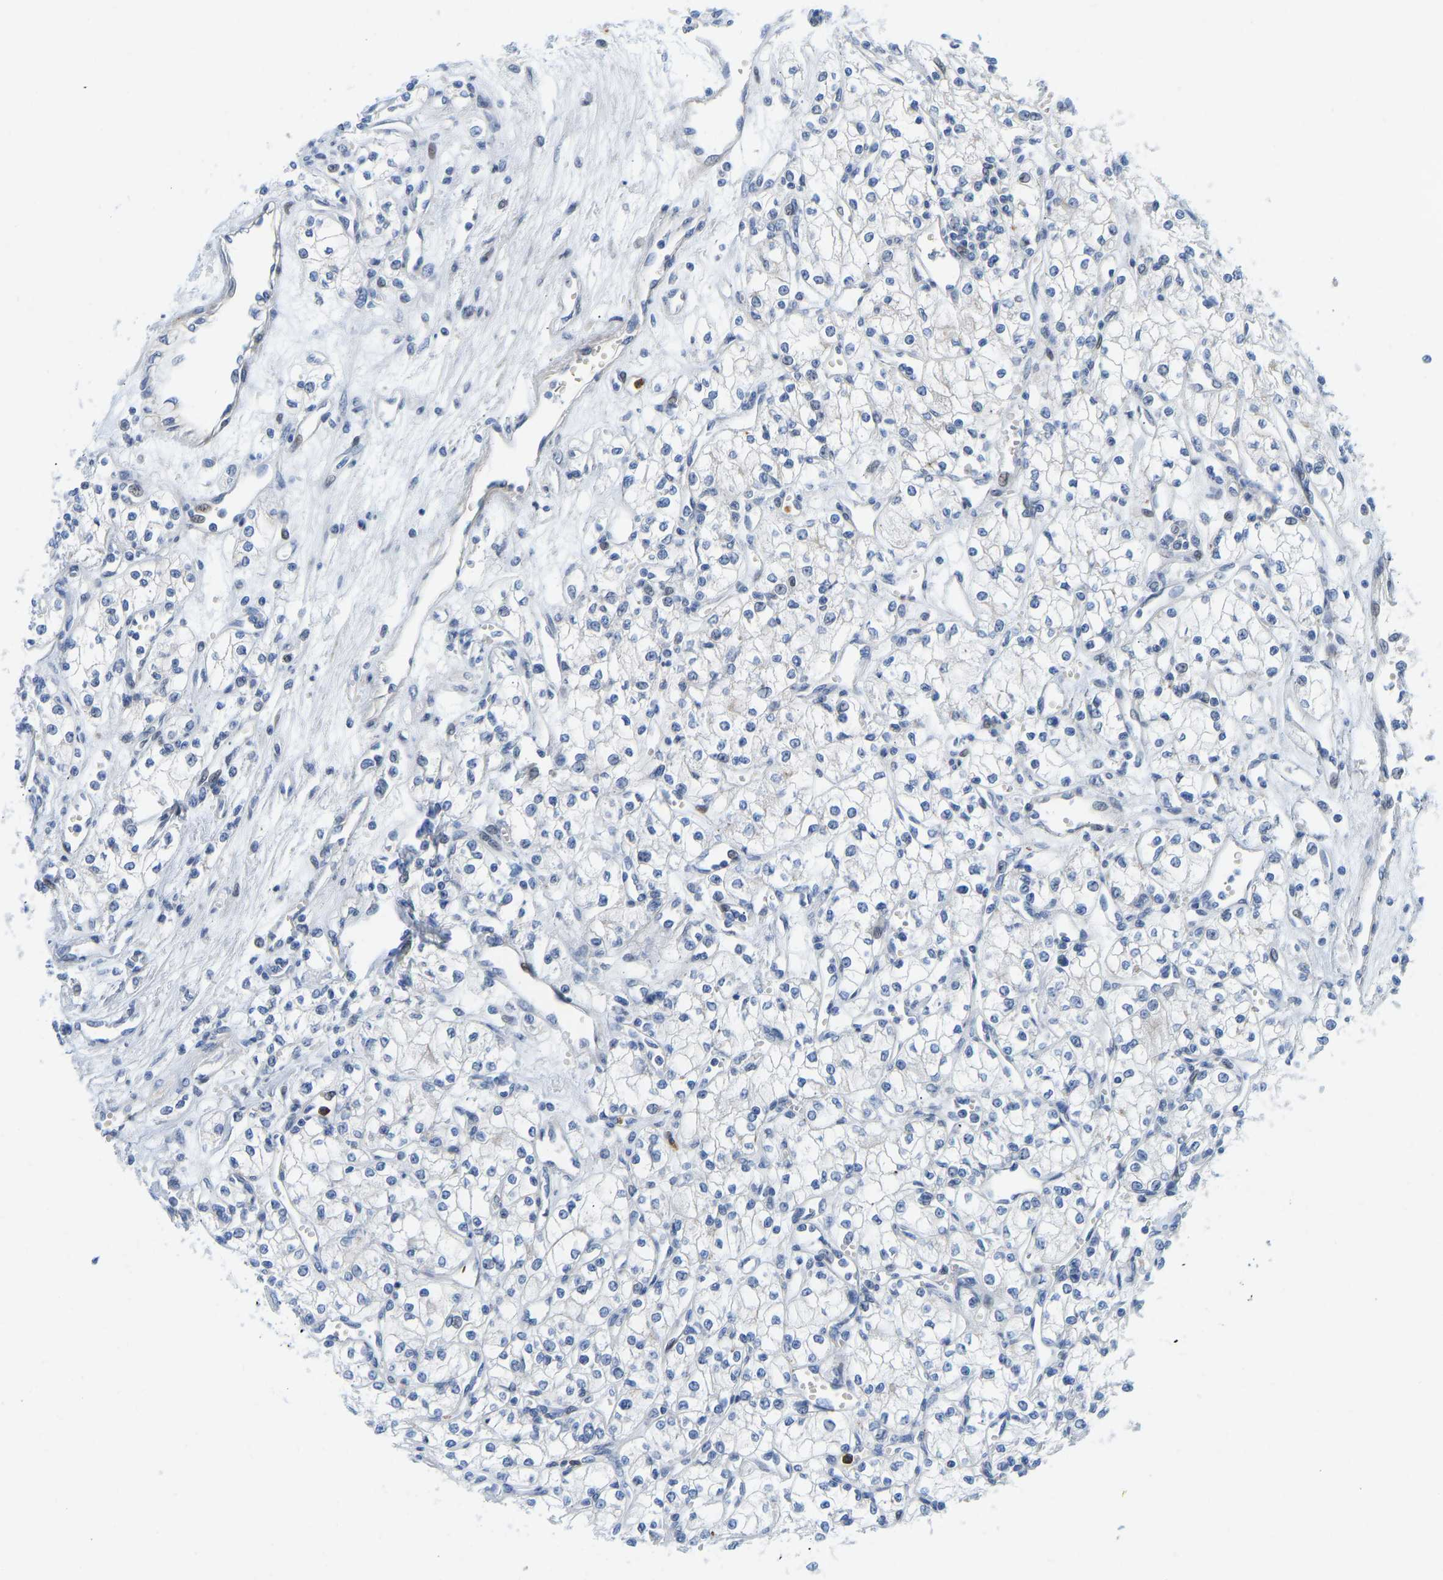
{"staining": {"intensity": "moderate", "quantity": "<25%", "location": "nuclear"}, "tissue": "renal cancer", "cell_type": "Tumor cells", "image_type": "cancer", "snomed": [{"axis": "morphology", "description": "Adenocarcinoma, NOS"}, {"axis": "topography", "description": "Kidney"}], "caption": "Protein expression analysis of renal cancer displays moderate nuclear staining in approximately <25% of tumor cells. (IHC, brightfield microscopy, high magnification).", "gene": "HDAC5", "patient": {"sex": "male", "age": 59}}